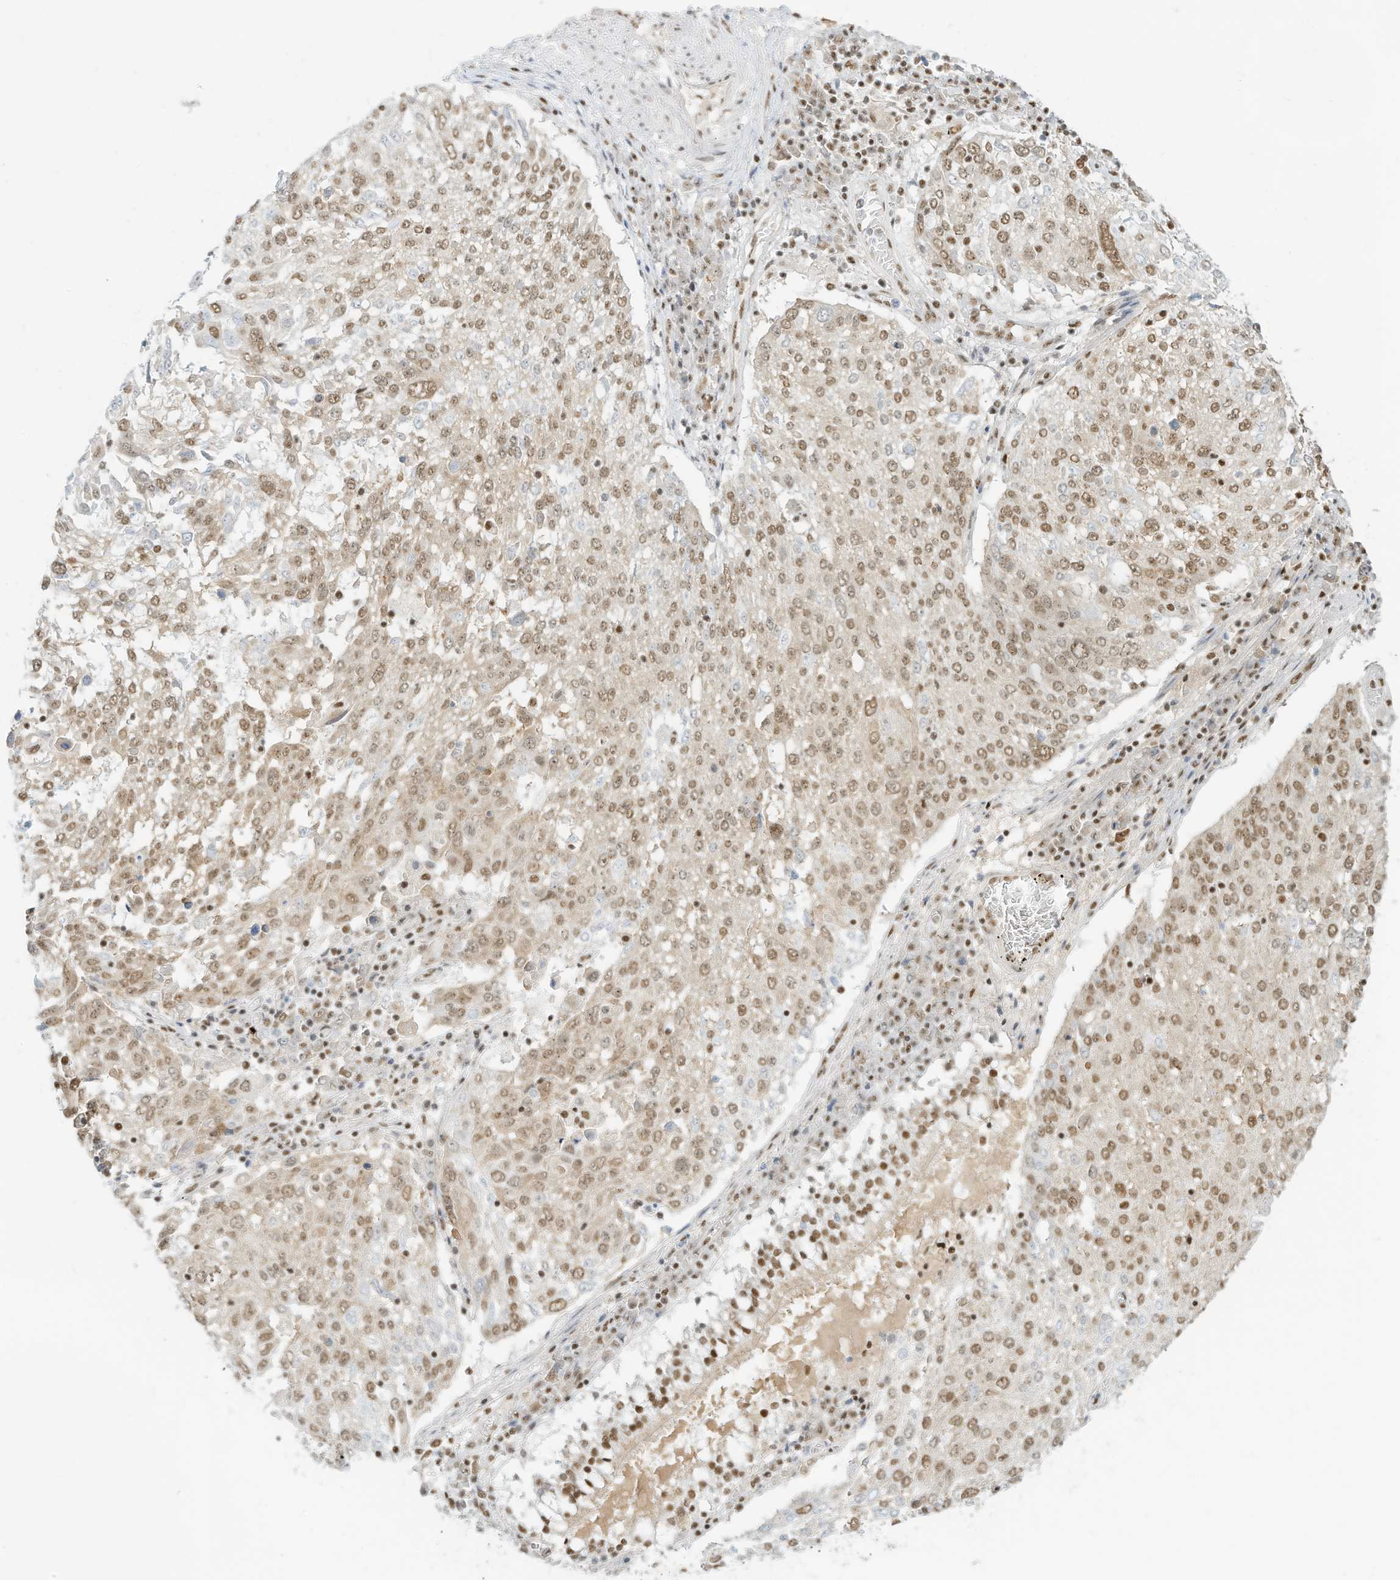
{"staining": {"intensity": "moderate", "quantity": ">75%", "location": "nuclear"}, "tissue": "lung cancer", "cell_type": "Tumor cells", "image_type": "cancer", "snomed": [{"axis": "morphology", "description": "Squamous cell carcinoma, NOS"}, {"axis": "topography", "description": "Lung"}], "caption": "Immunohistochemistry (IHC) (DAB) staining of human lung squamous cell carcinoma exhibits moderate nuclear protein staining in about >75% of tumor cells.", "gene": "NHSL1", "patient": {"sex": "male", "age": 65}}